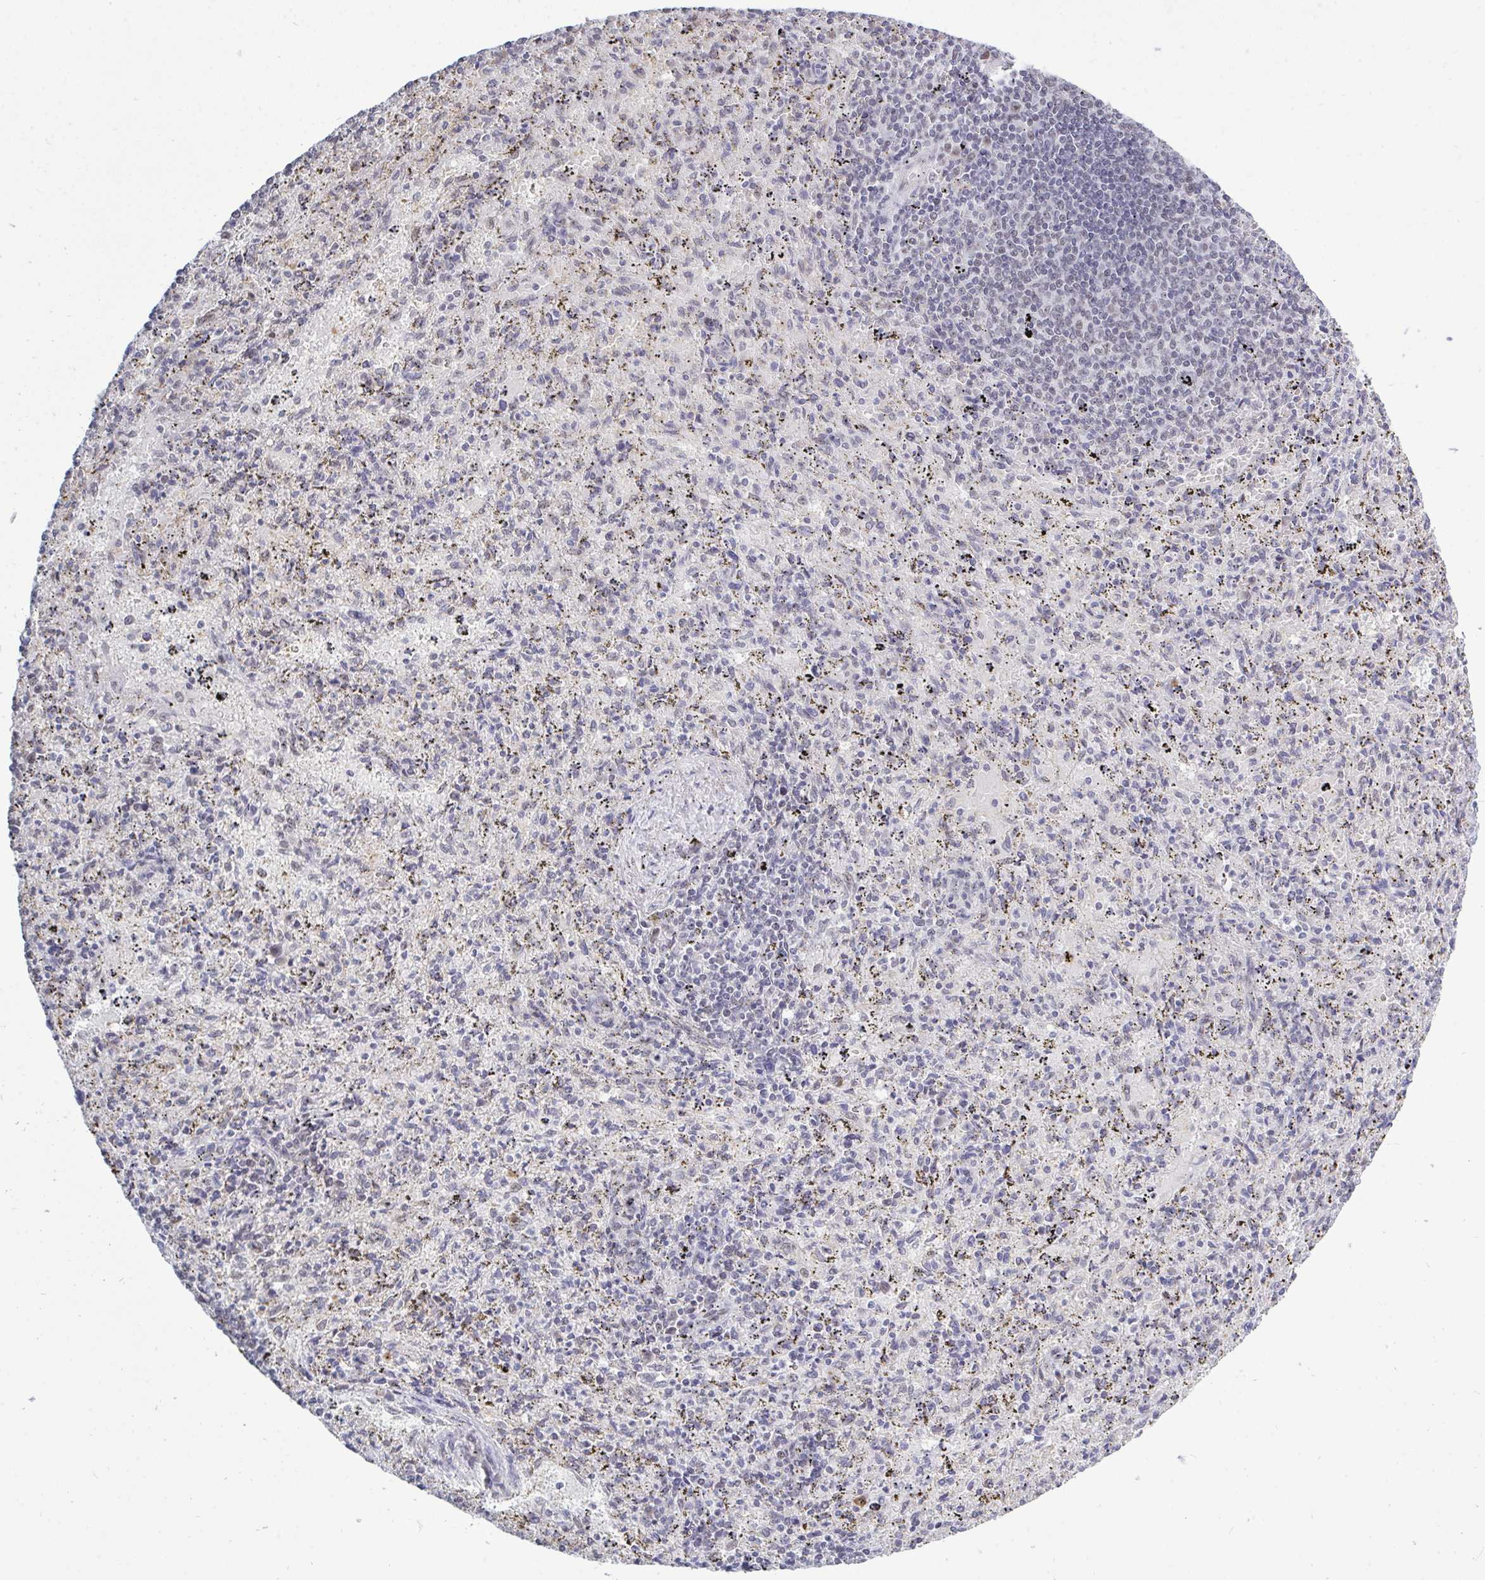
{"staining": {"intensity": "negative", "quantity": "none", "location": "none"}, "tissue": "spleen", "cell_type": "Cells in red pulp", "image_type": "normal", "snomed": [{"axis": "morphology", "description": "Normal tissue, NOS"}, {"axis": "topography", "description": "Spleen"}], "caption": "There is no significant staining in cells in red pulp of spleen. (DAB (3,3'-diaminobenzidine) immunohistochemistry visualized using brightfield microscopy, high magnification).", "gene": "TRIP12", "patient": {"sex": "male", "age": 57}}